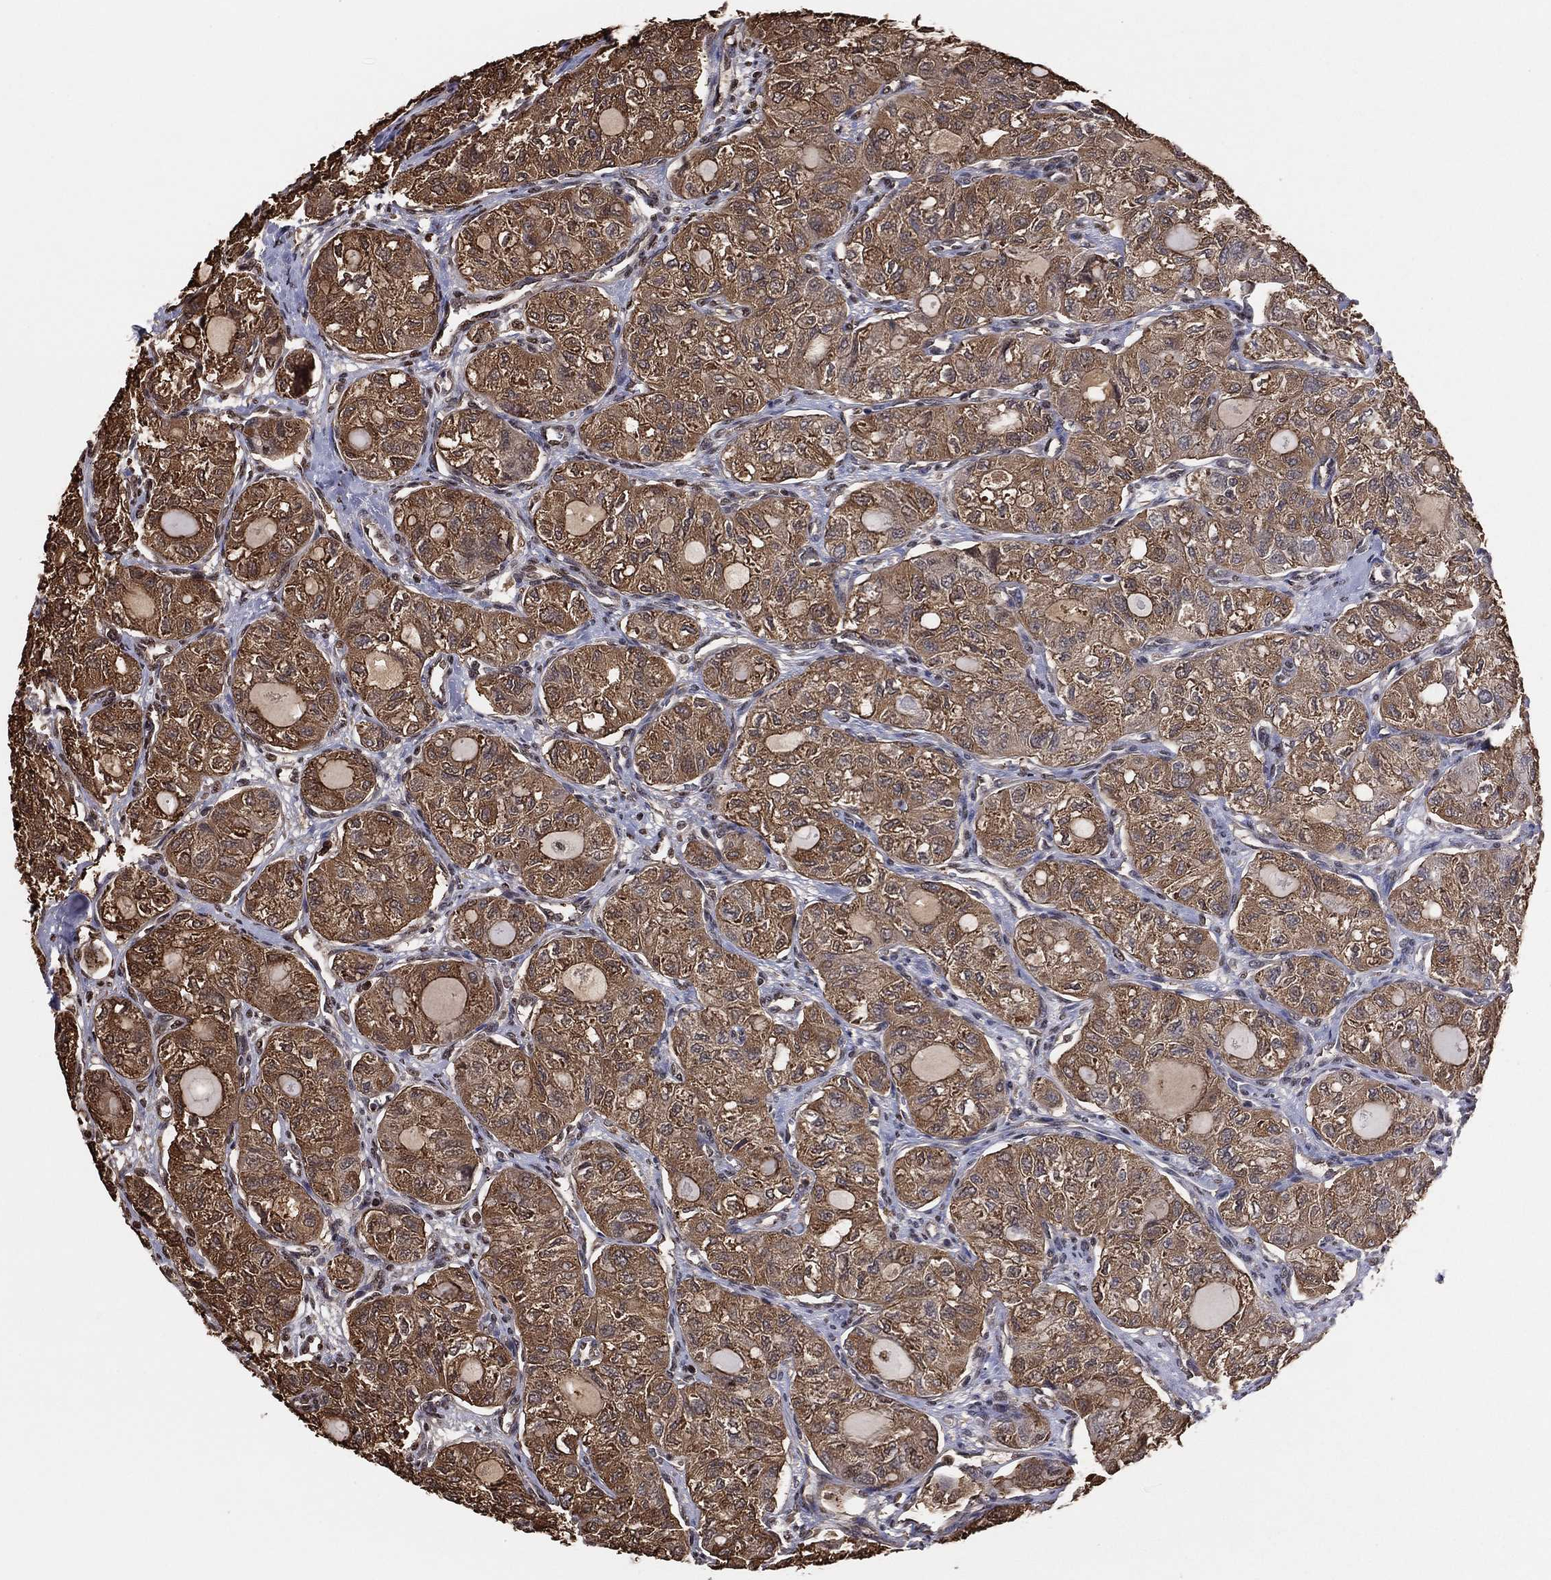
{"staining": {"intensity": "moderate", "quantity": ">75%", "location": "cytoplasmic/membranous"}, "tissue": "thyroid cancer", "cell_type": "Tumor cells", "image_type": "cancer", "snomed": [{"axis": "morphology", "description": "Follicular adenoma carcinoma, NOS"}, {"axis": "topography", "description": "Thyroid gland"}], "caption": "Thyroid cancer (follicular adenoma carcinoma) tissue demonstrates moderate cytoplasmic/membranous expression in about >75% of tumor cells Using DAB (3,3'-diaminobenzidine) (brown) and hematoxylin (blue) stains, captured at high magnification using brightfield microscopy.", "gene": "GAPDH", "patient": {"sex": "male", "age": 75}}